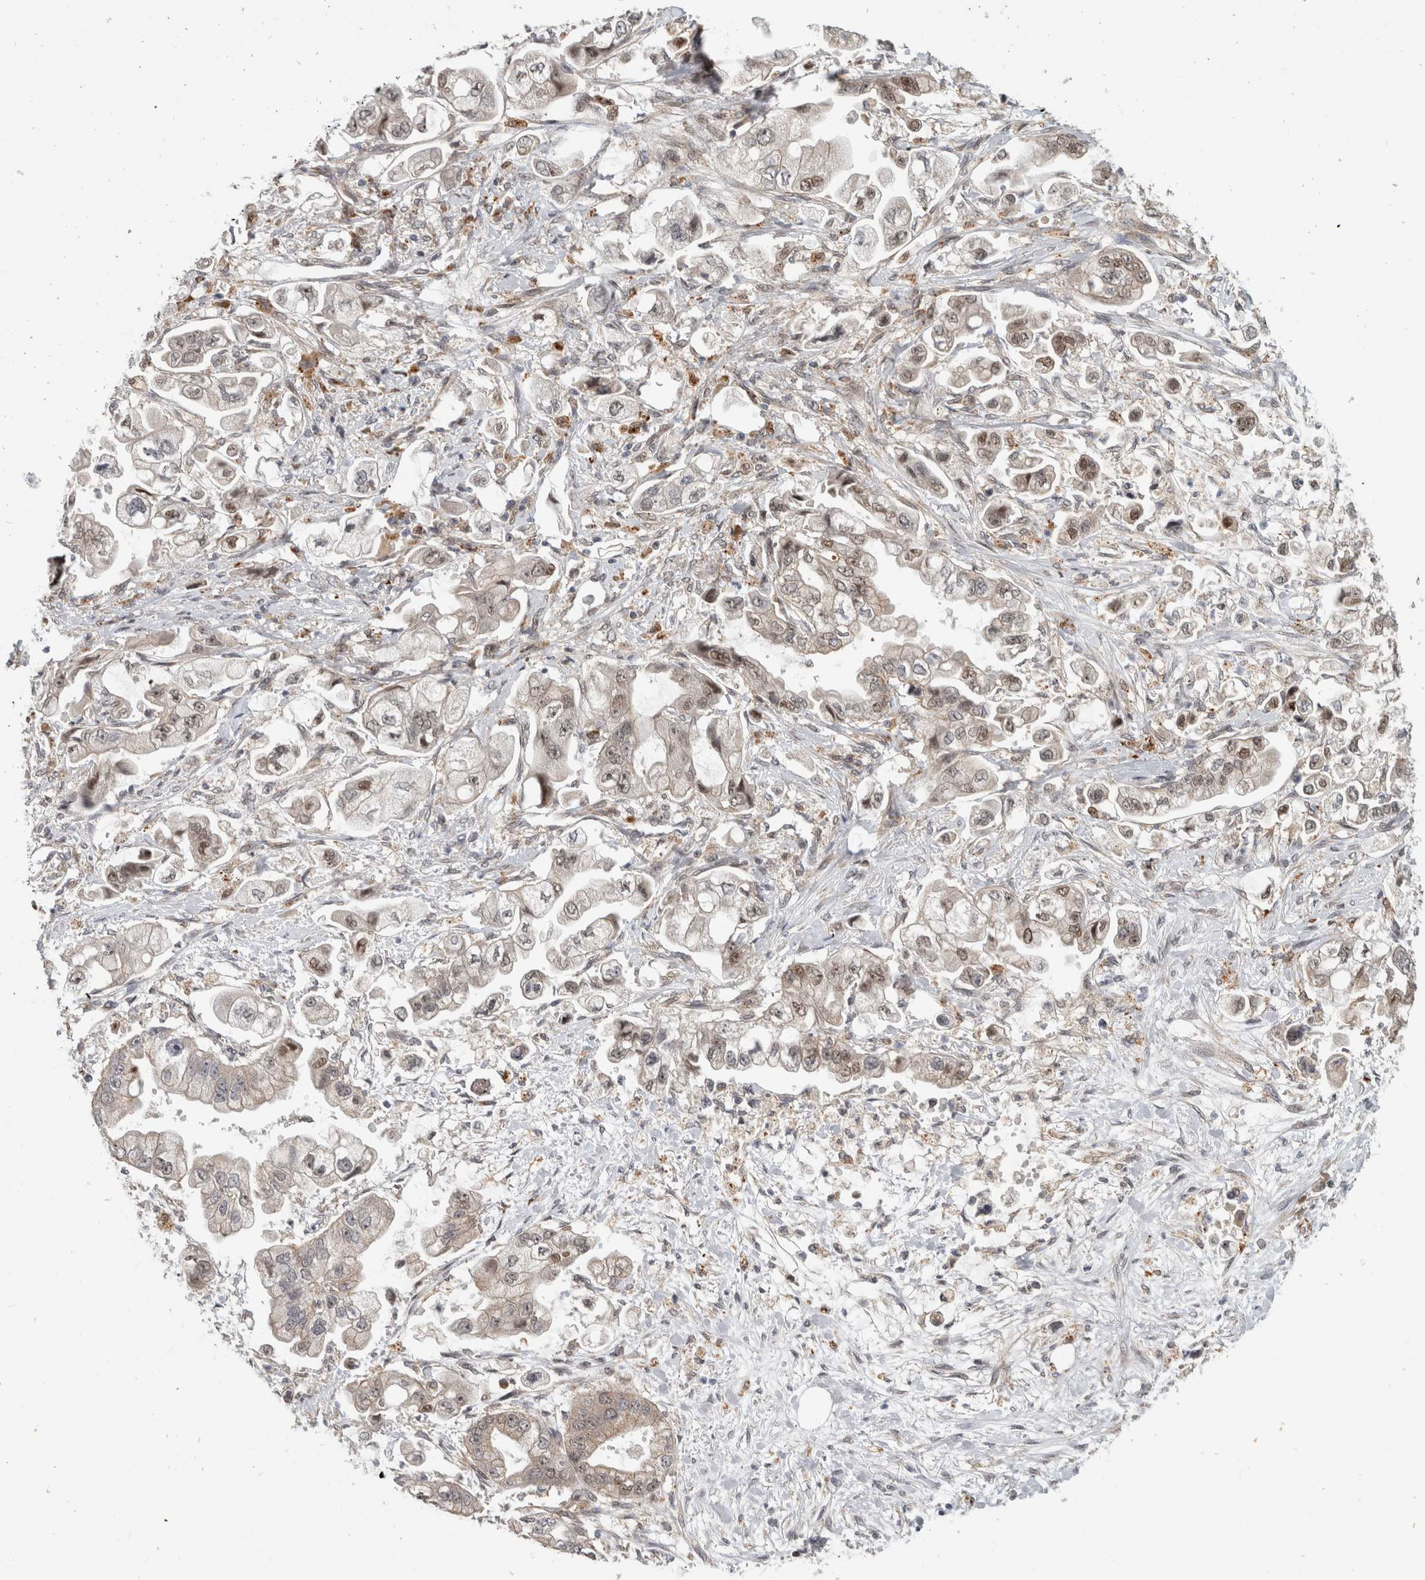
{"staining": {"intensity": "weak", "quantity": "<25%", "location": "cytoplasmic/membranous"}, "tissue": "stomach cancer", "cell_type": "Tumor cells", "image_type": "cancer", "snomed": [{"axis": "morphology", "description": "Adenocarcinoma, NOS"}, {"axis": "topography", "description": "Stomach"}], "caption": "Protein analysis of stomach adenocarcinoma exhibits no significant positivity in tumor cells.", "gene": "NAB2", "patient": {"sex": "male", "age": 62}}